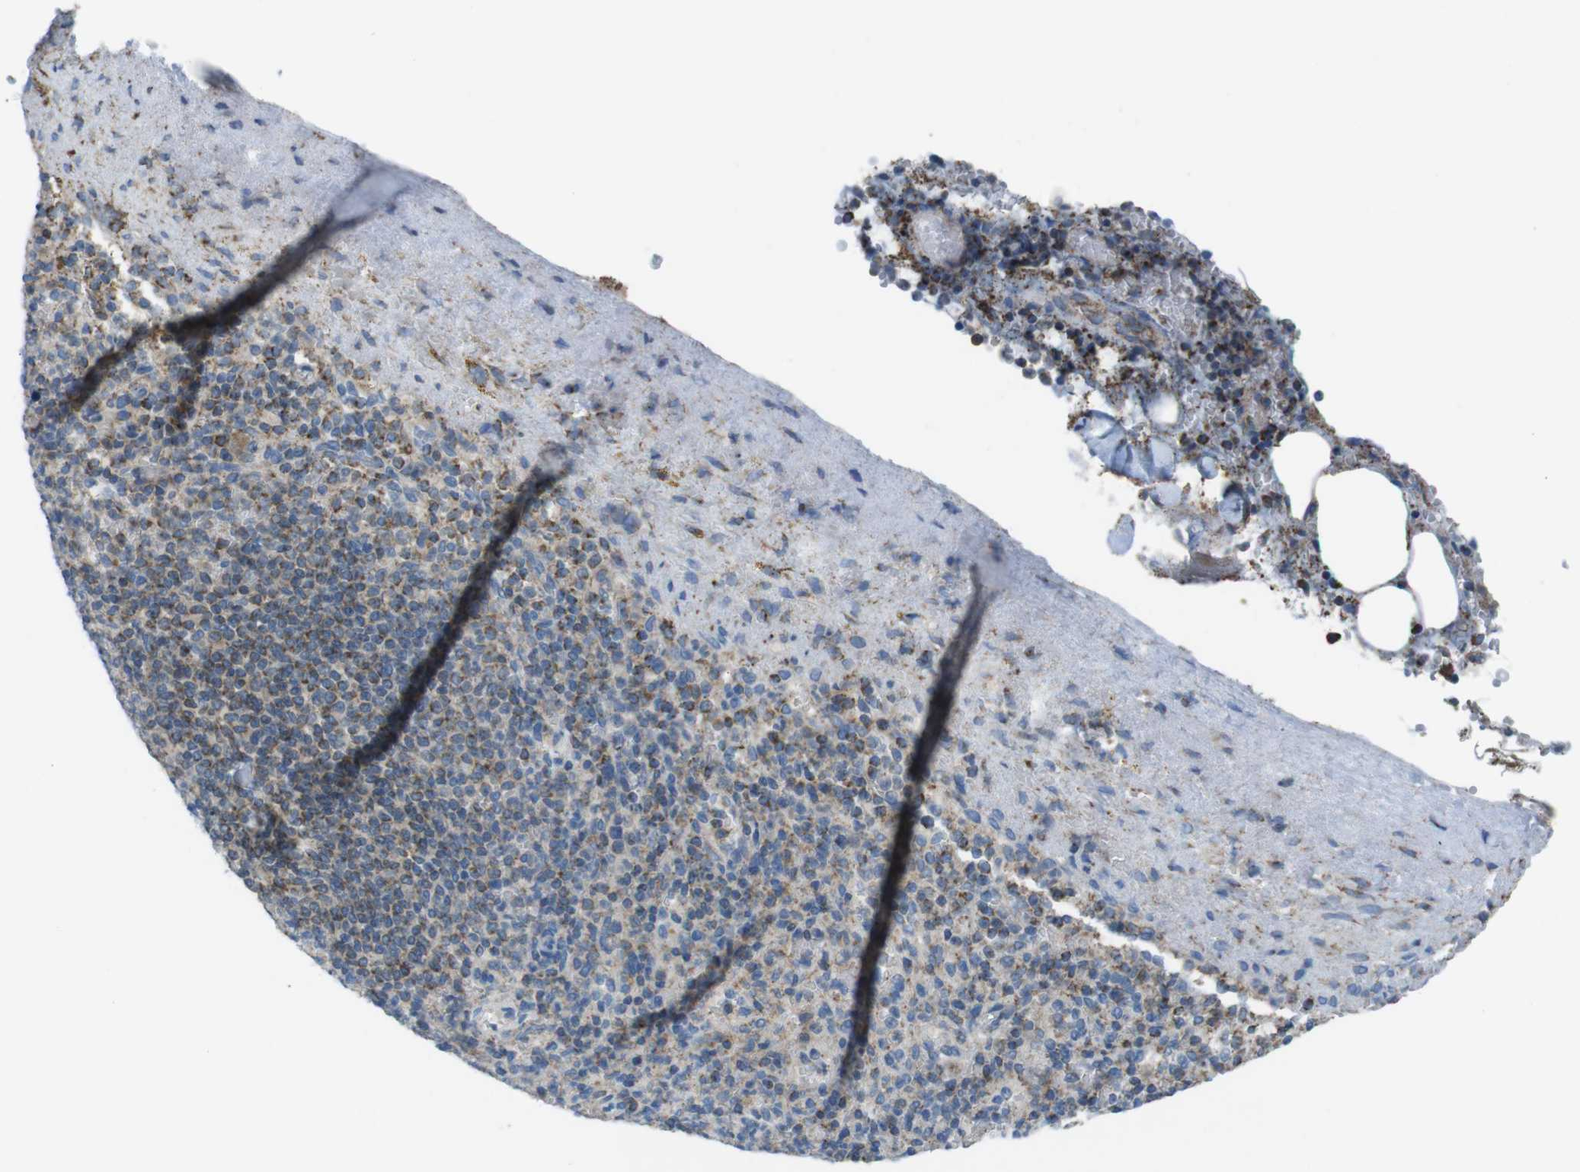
{"staining": {"intensity": "moderate", "quantity": "25%-75%", "location": "cytoplasmic/membranous"}, "tissue": "spleen", "cell_type": "Cells in red pulp", "image_type": "normal", "snomed": [{"axis": "morphology", "description": "Normal tissue, NOS"}, {"axis": "topography", "description": "Spleen"}], "caption": "The immunohistochemical stain highlights moderate cytoplasmic/membranous positivity in cells in red pulp of normal spleen. The staining is performed using DAB brown chromogen to label protein expression. The nuclei are counter-stained blue using hematoxylin.", "gene": "GRIK1", "patient": {"sex": "female", "age": 74}}